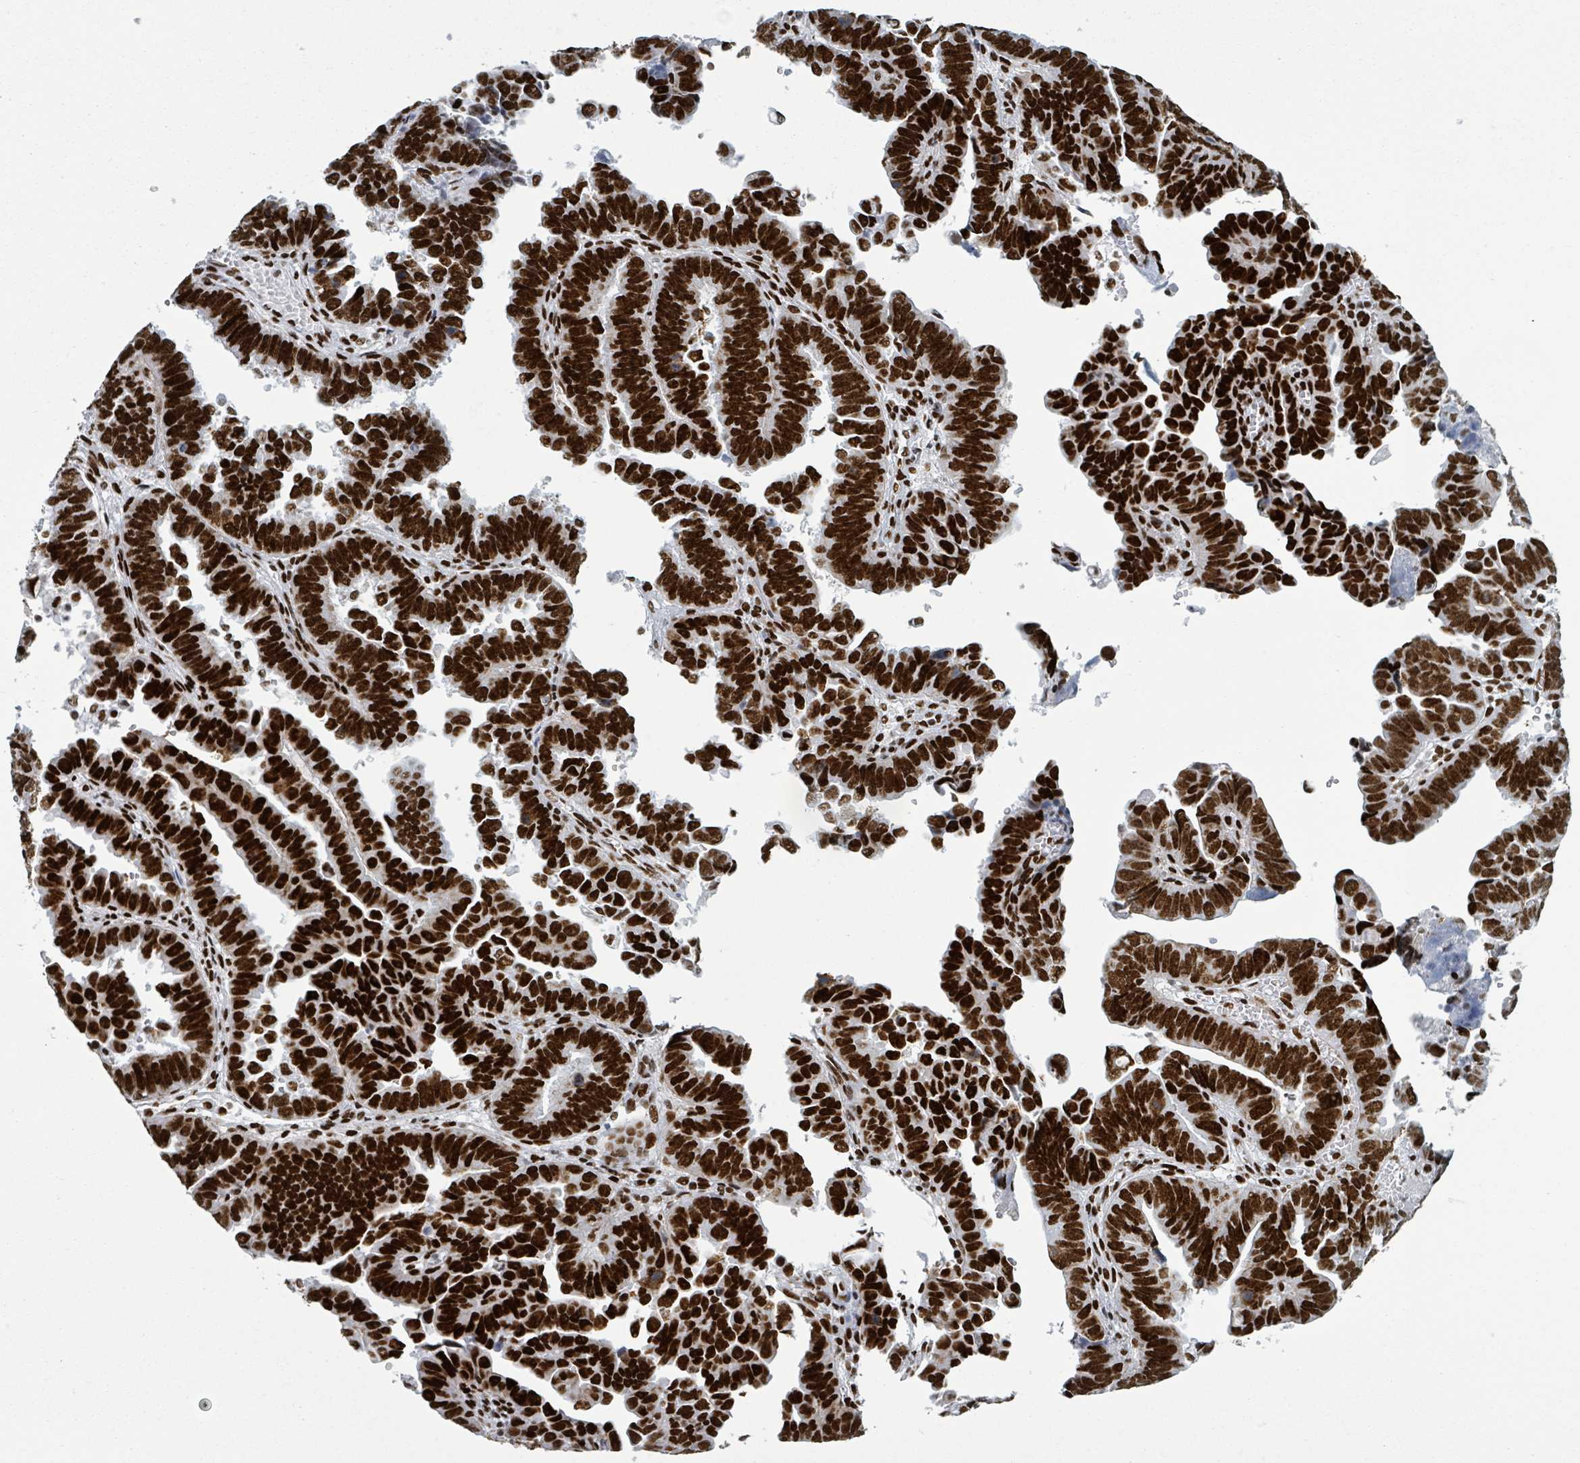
{"staining": {"intensity": "strong", "quantity": ">75%", "location": "nuclear"}, "tissue": "endometrial cancer", "cell_type": "Tumor cells", "image_type": "cancer", "snomed": [{"axis": "morphology", "description": "Adenocarcinoma, NOS"}, {"axis": "topography", "description": "Endometrium"}], "caption": "Endometrial cancer (adenocarcinoma) stained with immunohistochemistry shows strong nuclear staining in about >75% of tumor cells.", "gene": "DHX16", "patient": {"sex": "female", "age": 75}}